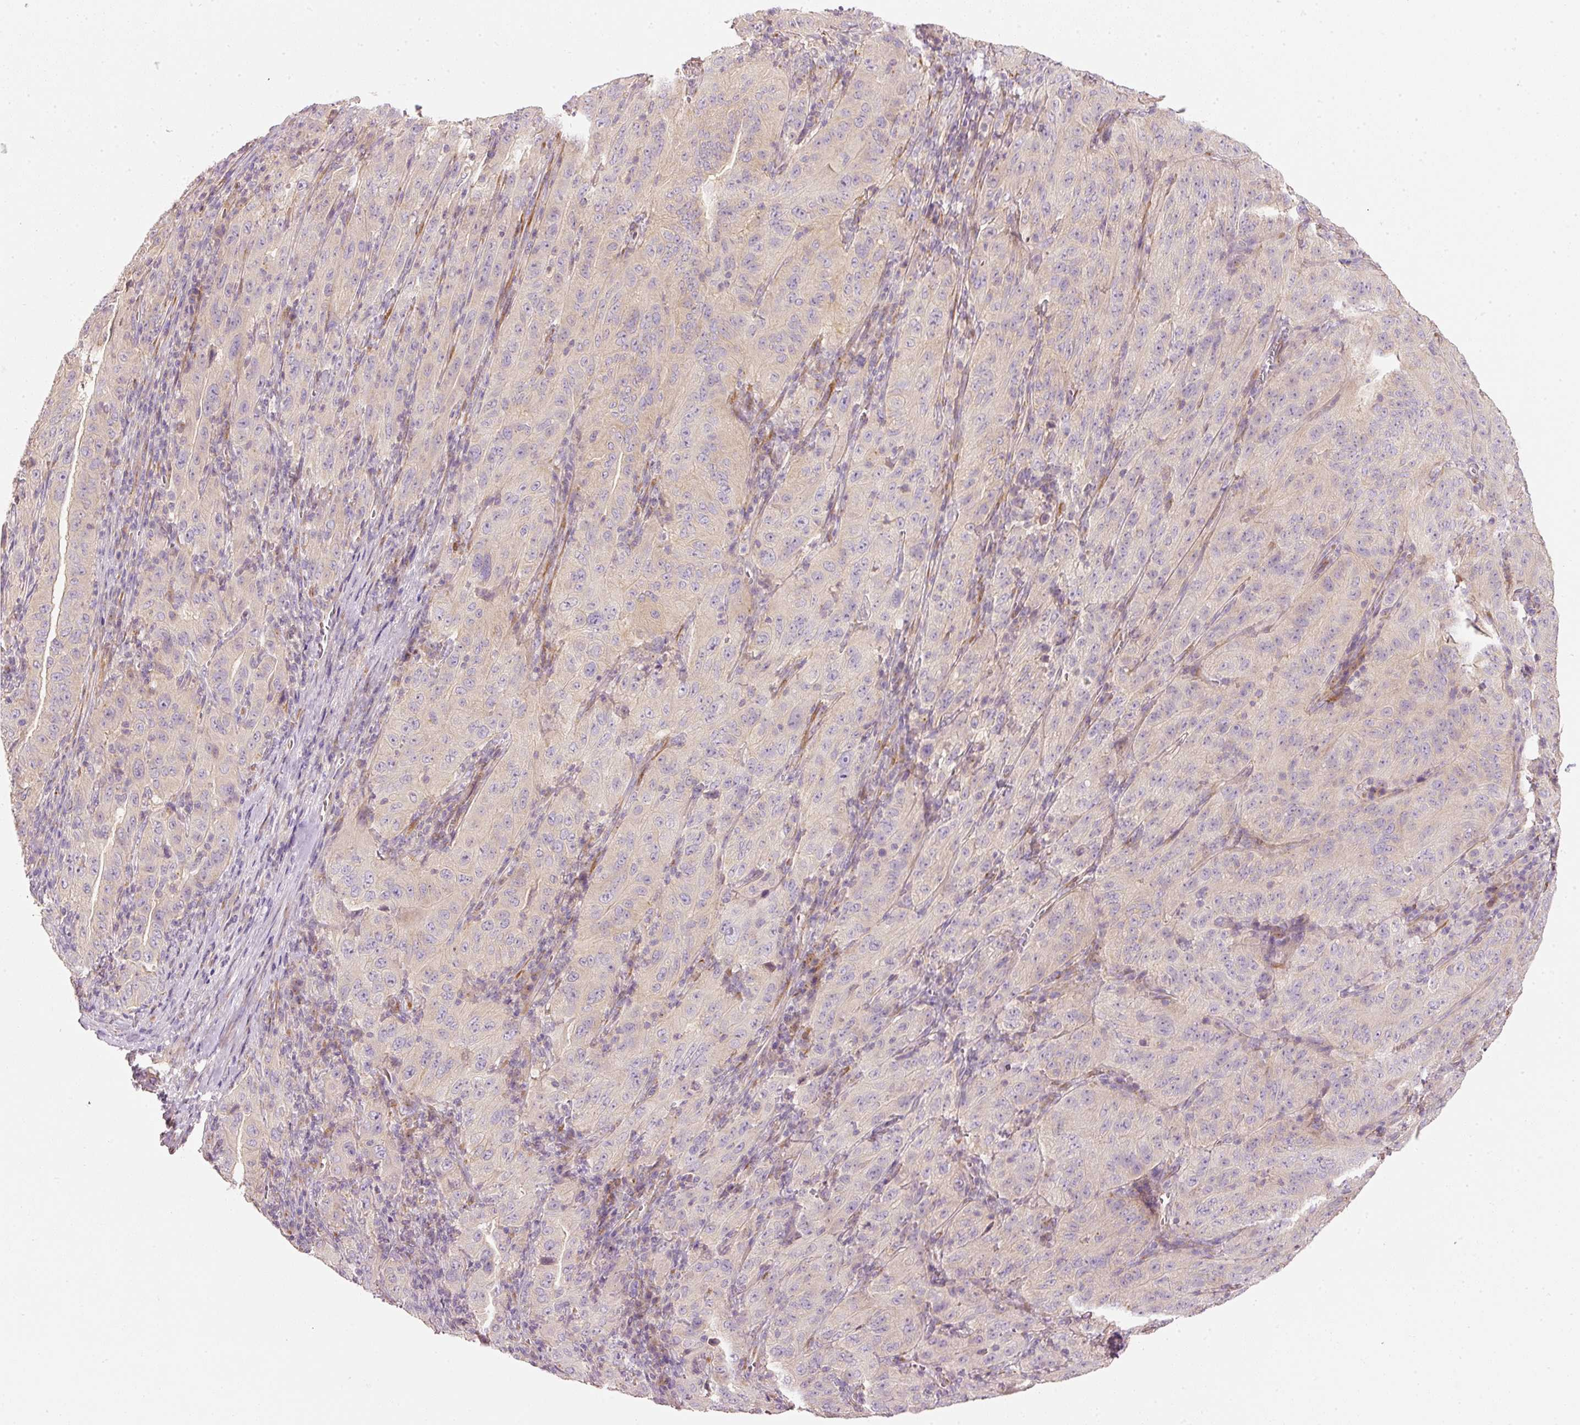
{"staining": {"intensity": "weak", "quantity": "<25%", "location": "cytoplasmic/membranous"}, "tissue": "pancreatic cancer", "cell_type": "Tumor cells", "image_type": "cancer", "snomed": [{"axis": "morphology", "description": "Adenocarcinoma, NOS"}, {"axis": "topography", "description": "Pancreas"}], "caption": "DAB immunohistochemical staining of human adenocarcinoma (pancreatic) demonstrates no significant staining in tumor cells.", "gene": "RNF167", "patient": {"sex": "male", "age": 63}}